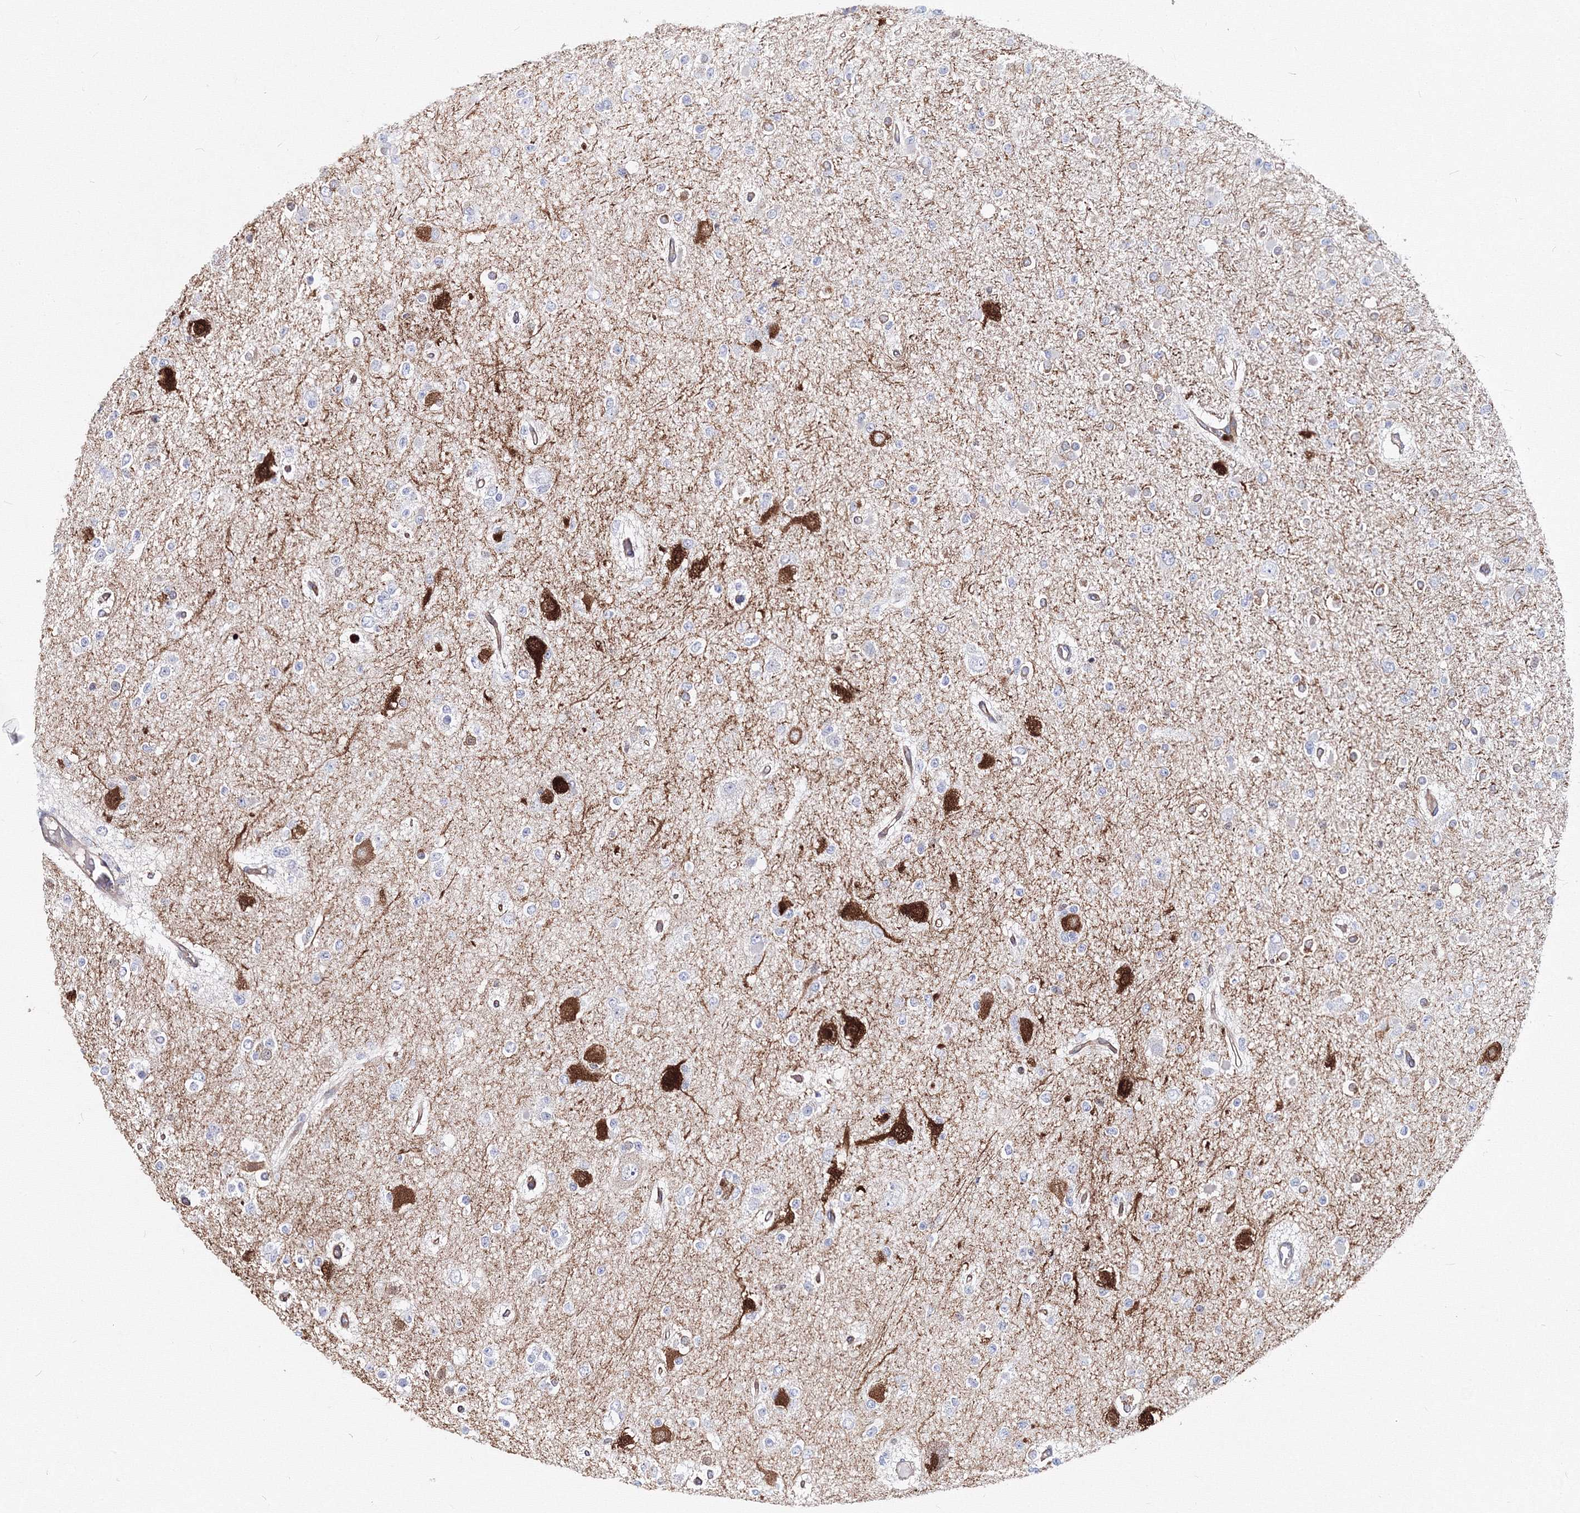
{"staining": {"intensity": "moderate", "quantity": "<25%", "location": "cytoplasmic/membranous"}, "tissue": "glioma", "cell_type": "Tumor cells", "image_type": "cancer", "snomed": [{"axis": "morphology", "description": "Glioma, malignant, Low grade"}, {"axis": "topography", "description": "Brain"}], "caption": "The image shows staining of malignant glioma (low-grade), revealing moderate cytoplasmic/membranous protein expression (brown color) within tumor cells.", "gene": "C11orf52", "patient": {"sex": "female", "age": 22}}